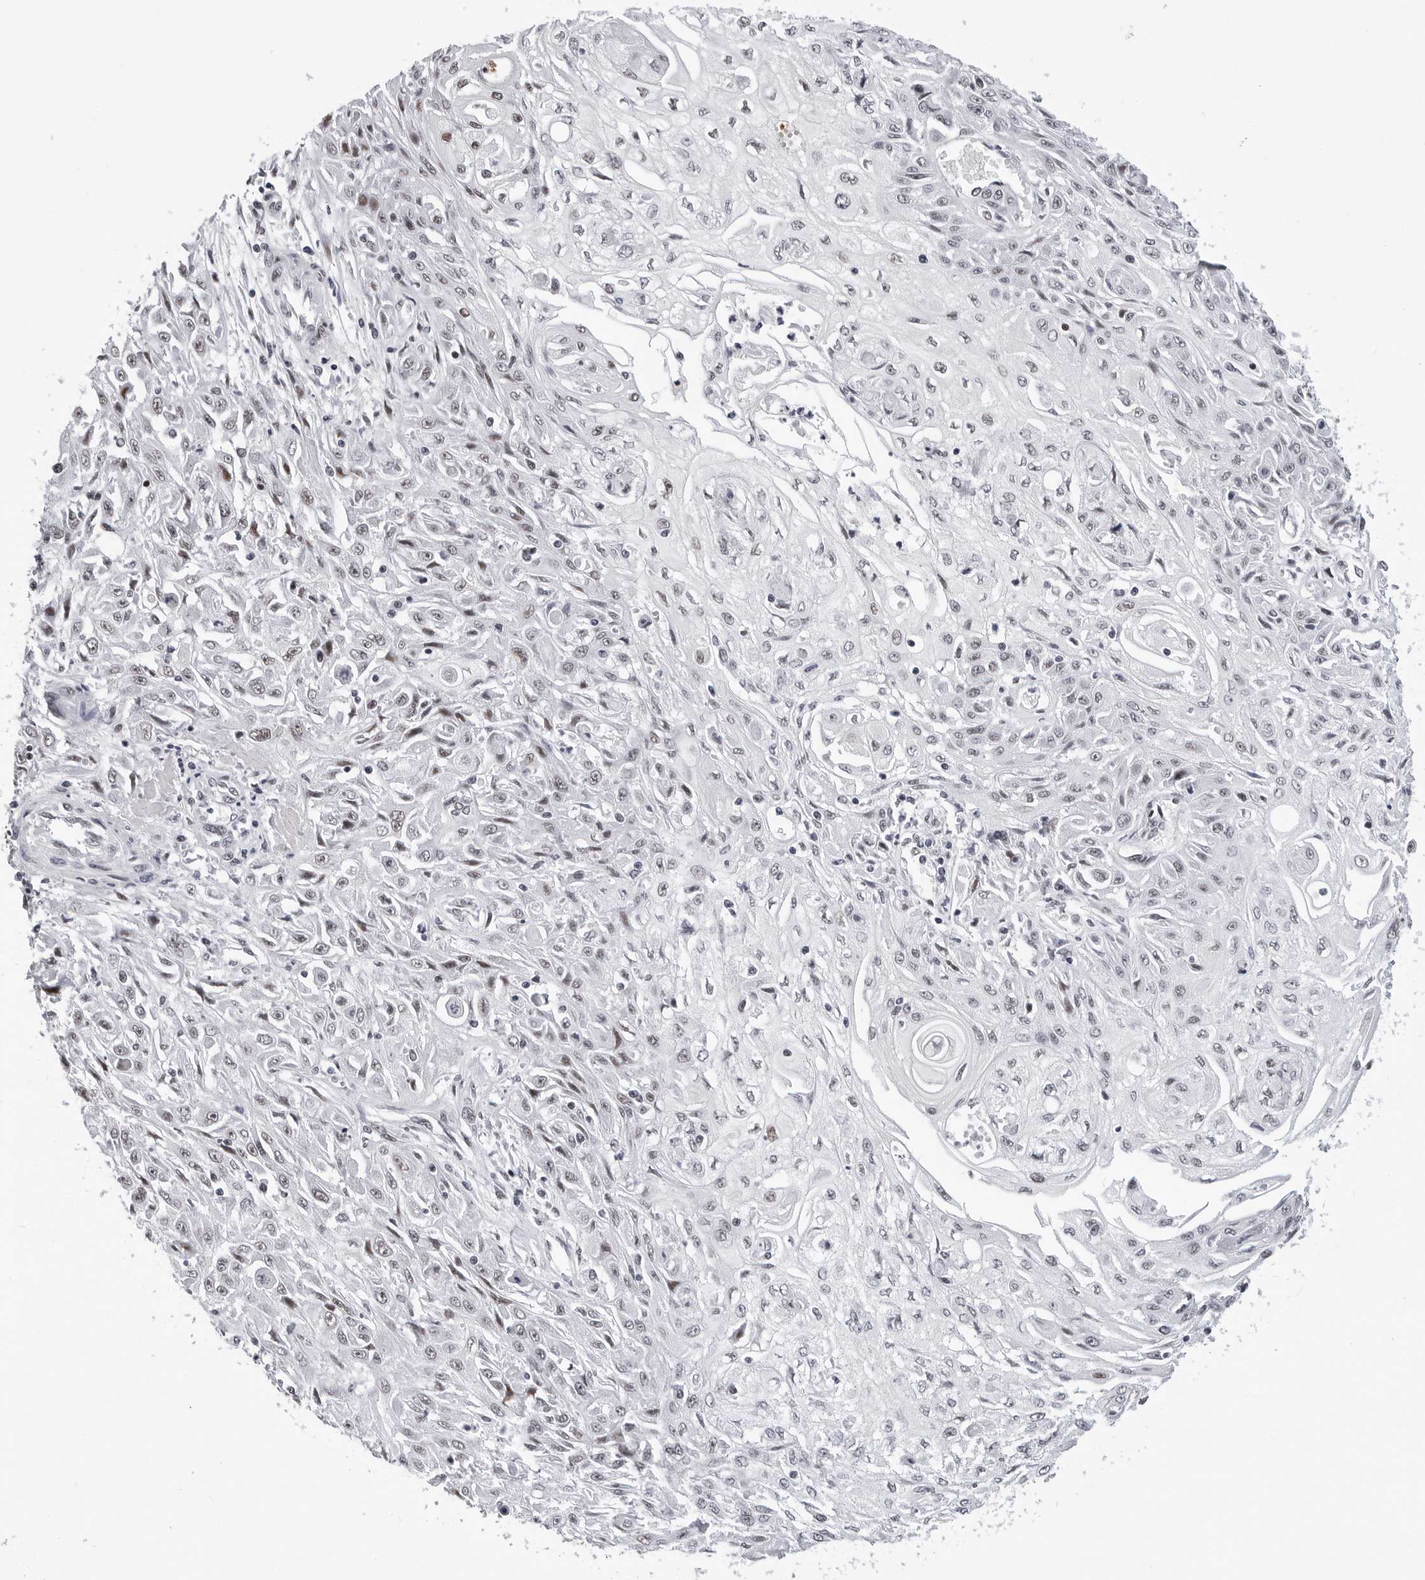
{"staining": {"intensity": "weak", "quantity": "<25%", "location": "nuclear"}, "tissue": "skin cancer", "cell_type": "Tumor cells", "image_type": "cancer", "snomed": [{"axis": "morphology", "description": "Squamous cell carcinoma, NOS"}, {"axis": "morphology", "description": "Squamous cell carcinoma, metastatic, NOS"}, {"axis": "topography", "description": "Skin"}, {"axis": "topography", "description": "Lymph node"}], "caption": "Tumor cells are negative for brown protein staining in skin cancer (squamous cell carcinoma).", "gene": "SF3B4", "patient": {"sex": "male", "age": 75}}